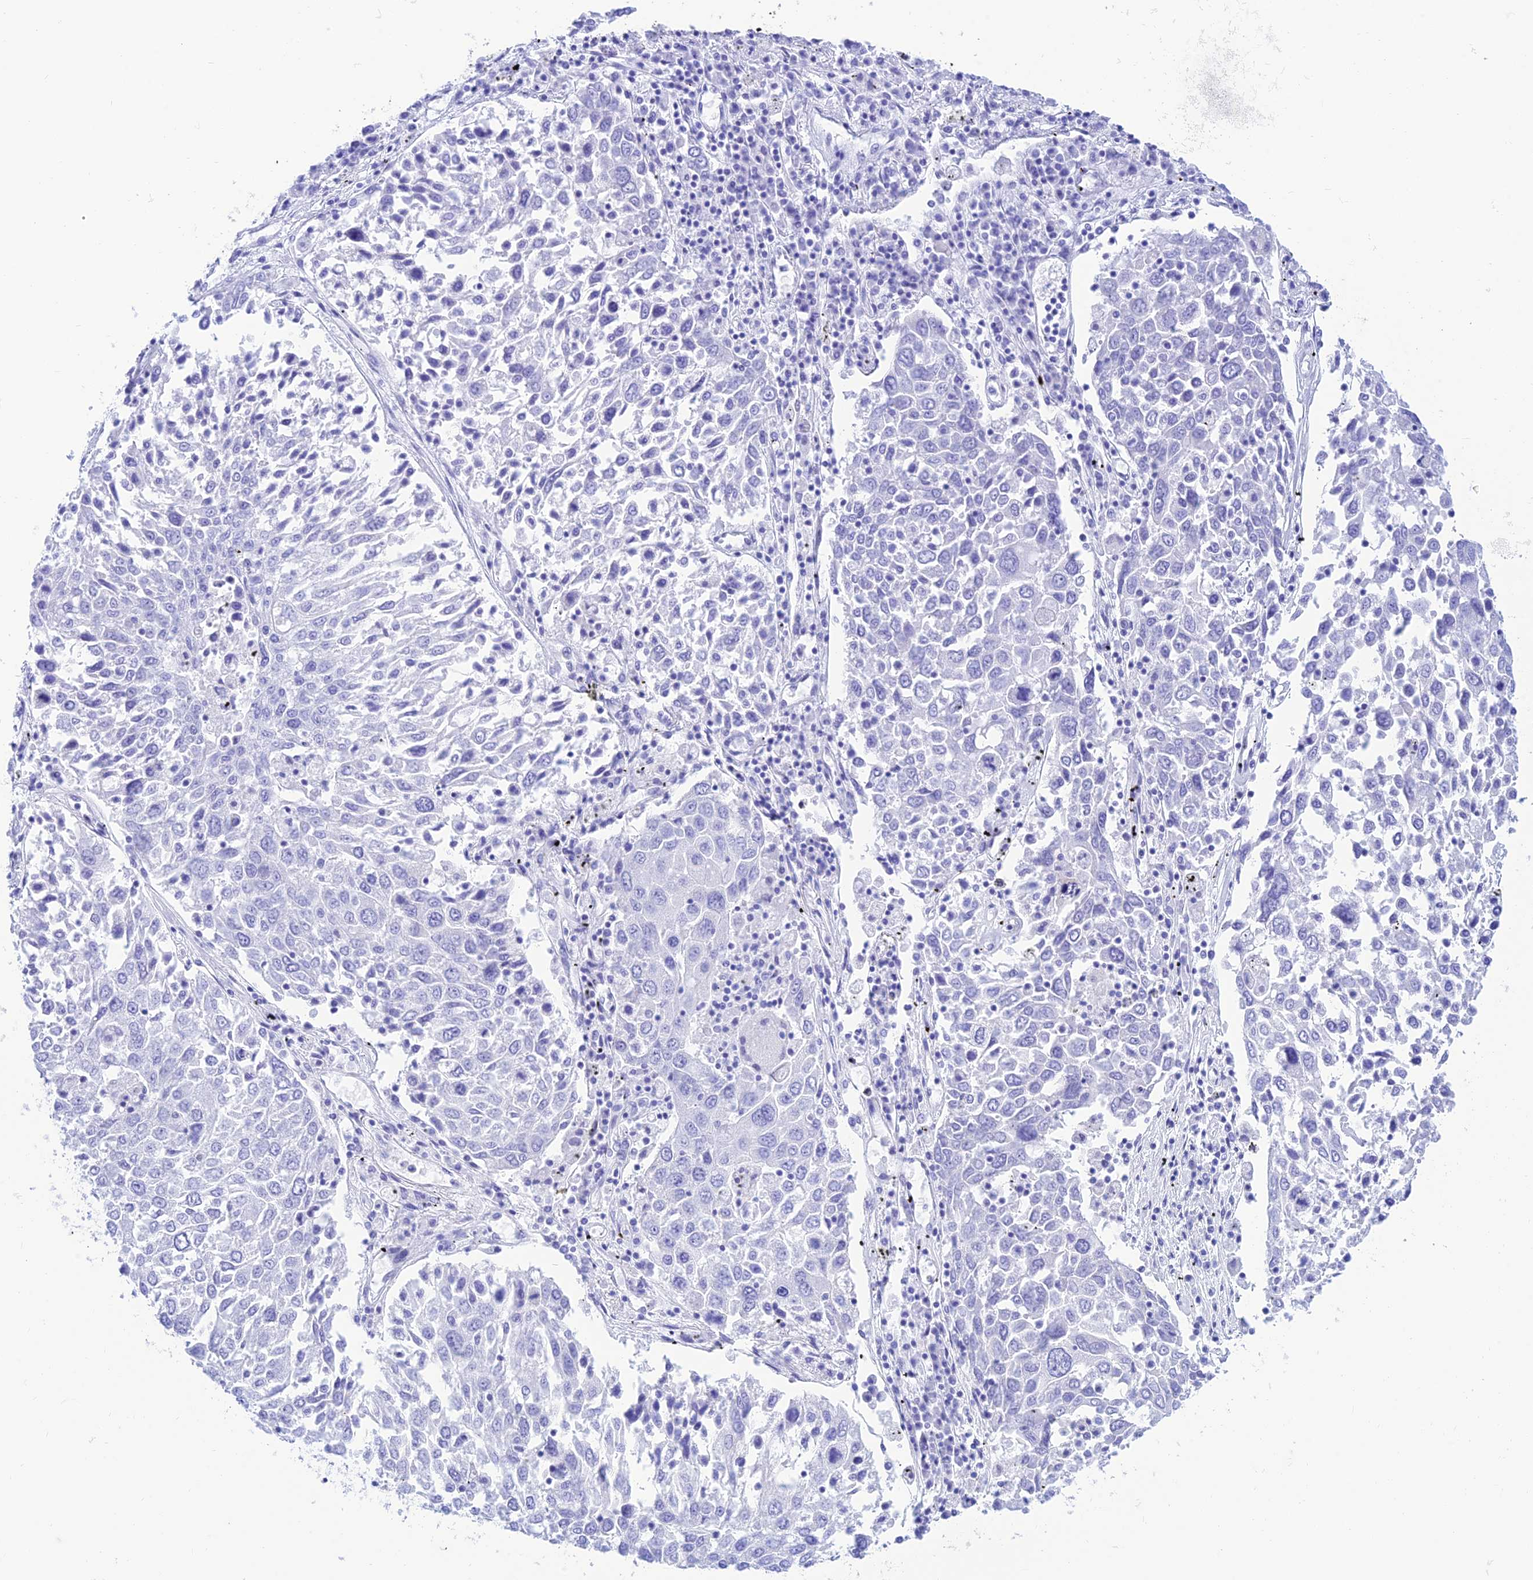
{"staining": {"intensity": "negative", "quantity": "none", "location": "none"}, "tissue": "lung cancer", "cell_type": "Tumor cells", "image_type": "cancer", "snomed": [{"axis": "morphology", "description": "Squamous cell carcinoma, NOS"}, {"axis": "topography", "description": "Lung"}], "caption": "Lung squamous cell carcinoma stained for a protein using immunohistochemistry reveals no positivity tumor cells.", "gene": "PRNP", "patient": {"sex": "male", "age": 65}}